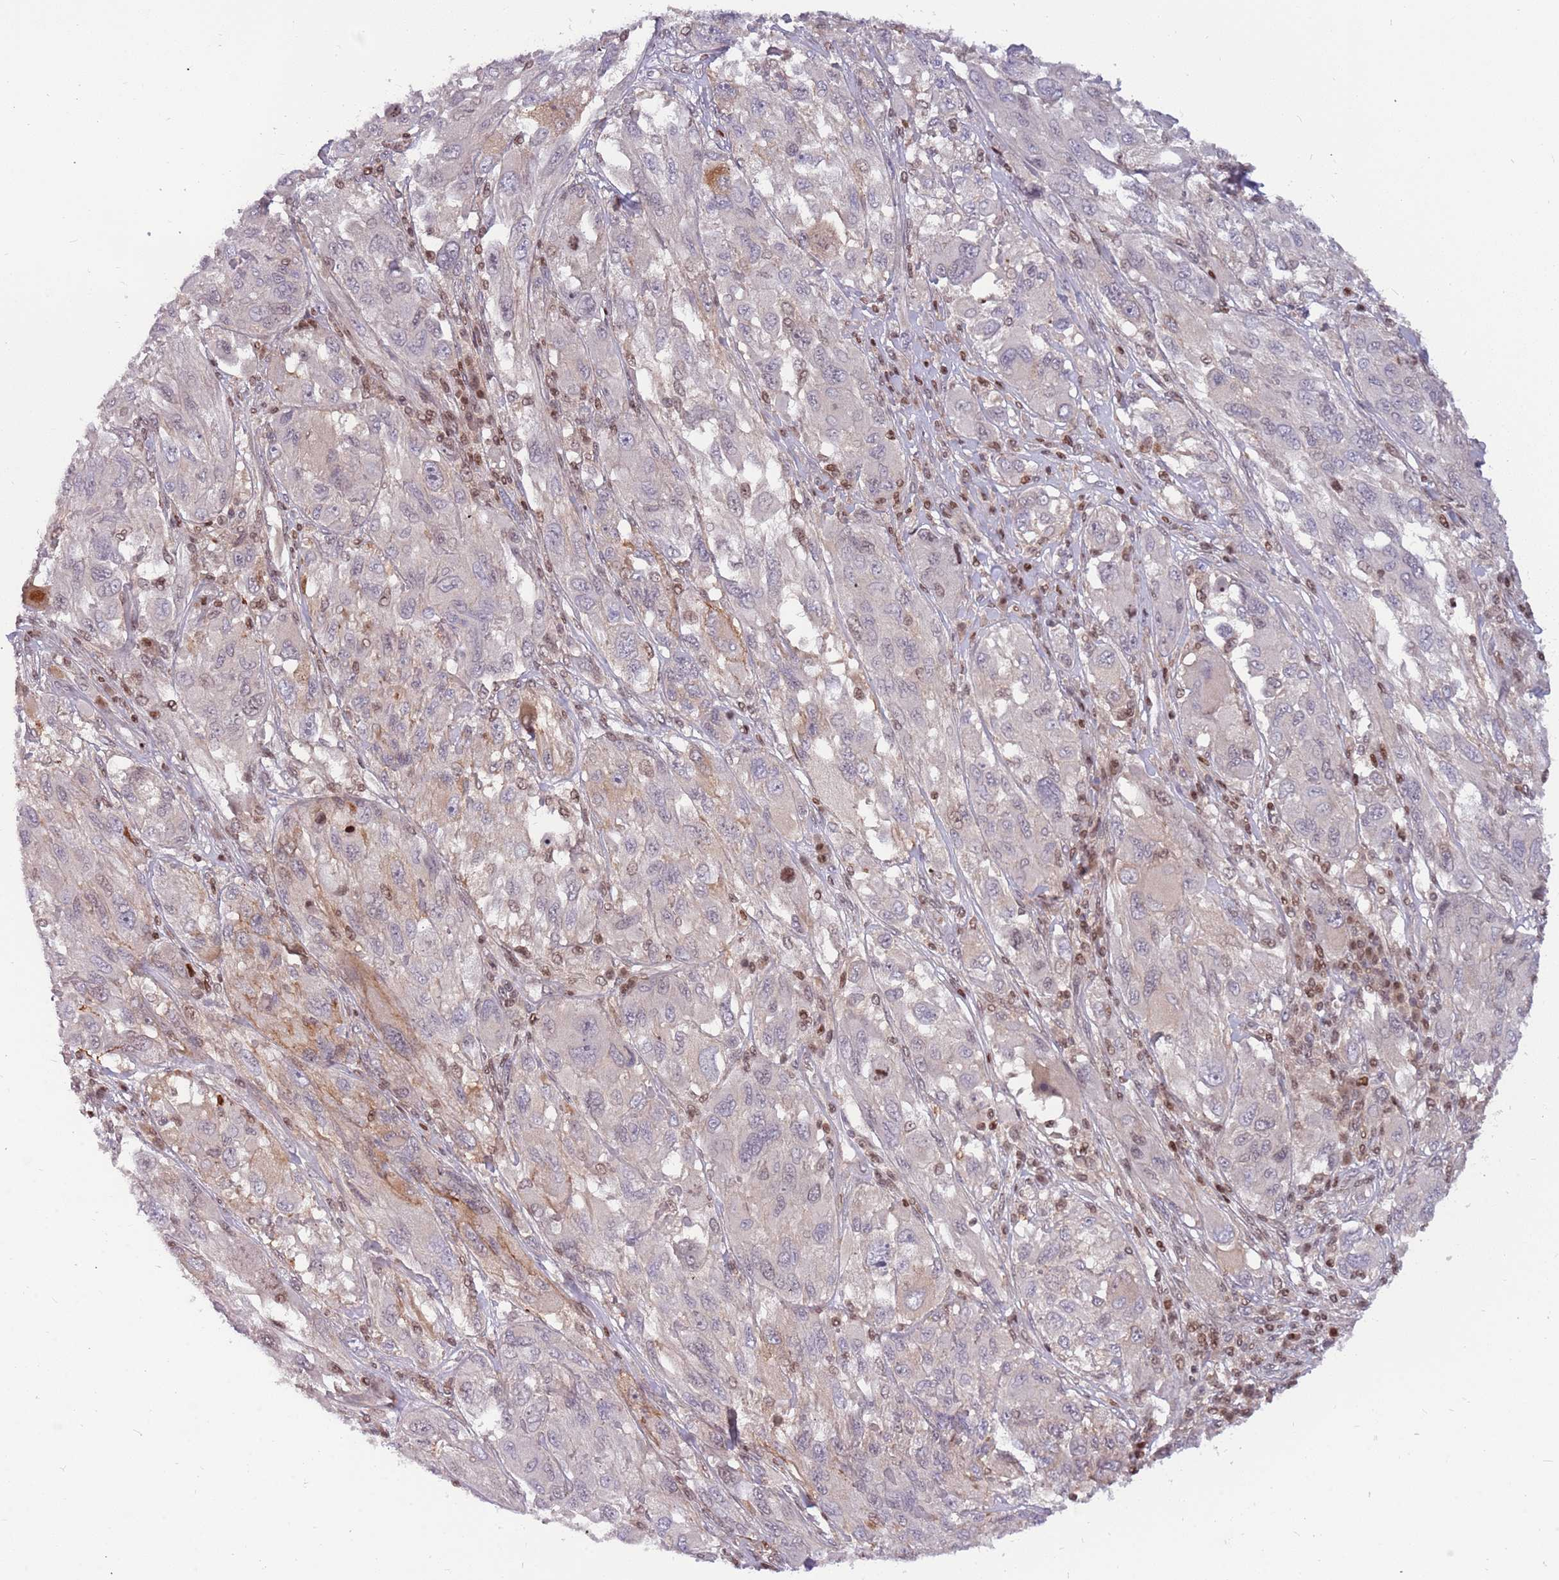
{"staining": {"intensity": "negative", "quantity": "none", "location": "none"}, "tissue": "melanoma", "cell_type": "Tumor cells", "image_type": "cancer", "snomed": [{"axis": "morphology", "description": "Malignant melanoma, NOS"}, {"axis": "topography", "description": "Skin"}], "caption": "Immunohistochemical staining of human malignant melanoma reveals no significant staining in tumor cells.", "gene": "ARHGEF5", "patient": {"sex": "female", "age": 91}}